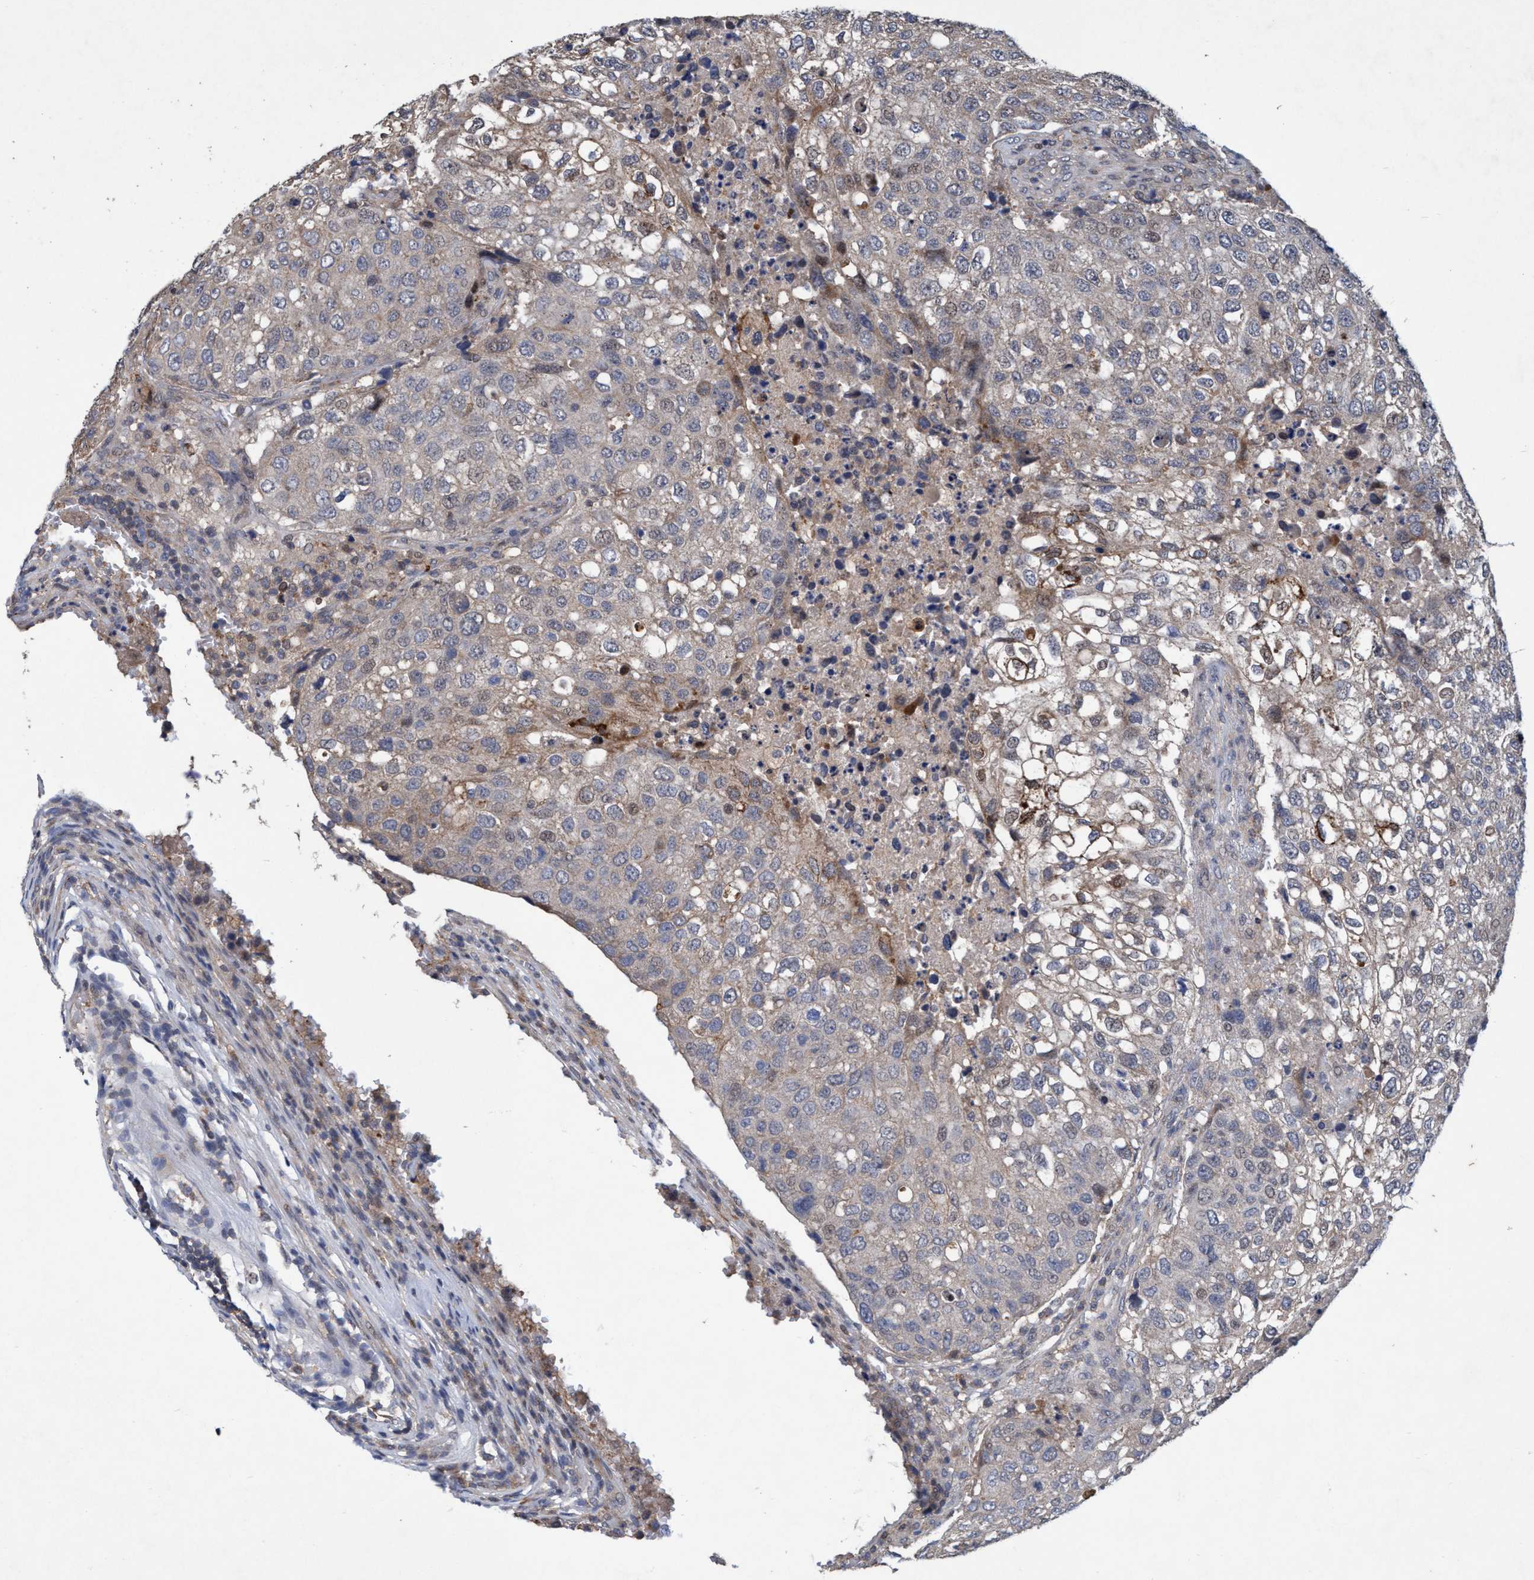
{"staining": {"intensity": "negative", "quantity": "none", "location": "none"}, "tissue": "urothelial cancer", "cell_type": "Tumor cells", "image_type": "cancer", "snomed": [{"axis": "morphology", "description": "Urothelial carcinoma, High grade"}, {"axis": "topography", "description": "Lymph node"}, {"axis": "topography", "description": "Urinary bladder"}], "caption": "An immunohistochemistry (IHC) micrograph of urothelial carcinoma (high-grade) is shown. There is no staining in tumor cells of urothelial carcinoma (high-grade). The staining was performed using DAB to visualize the protein expression in brown, while the nuclei were stained in blue with hematoxylin (Magnification: 20x).", "gene": "ZNF677", "patient": {"sex": "male", "age": 51}}